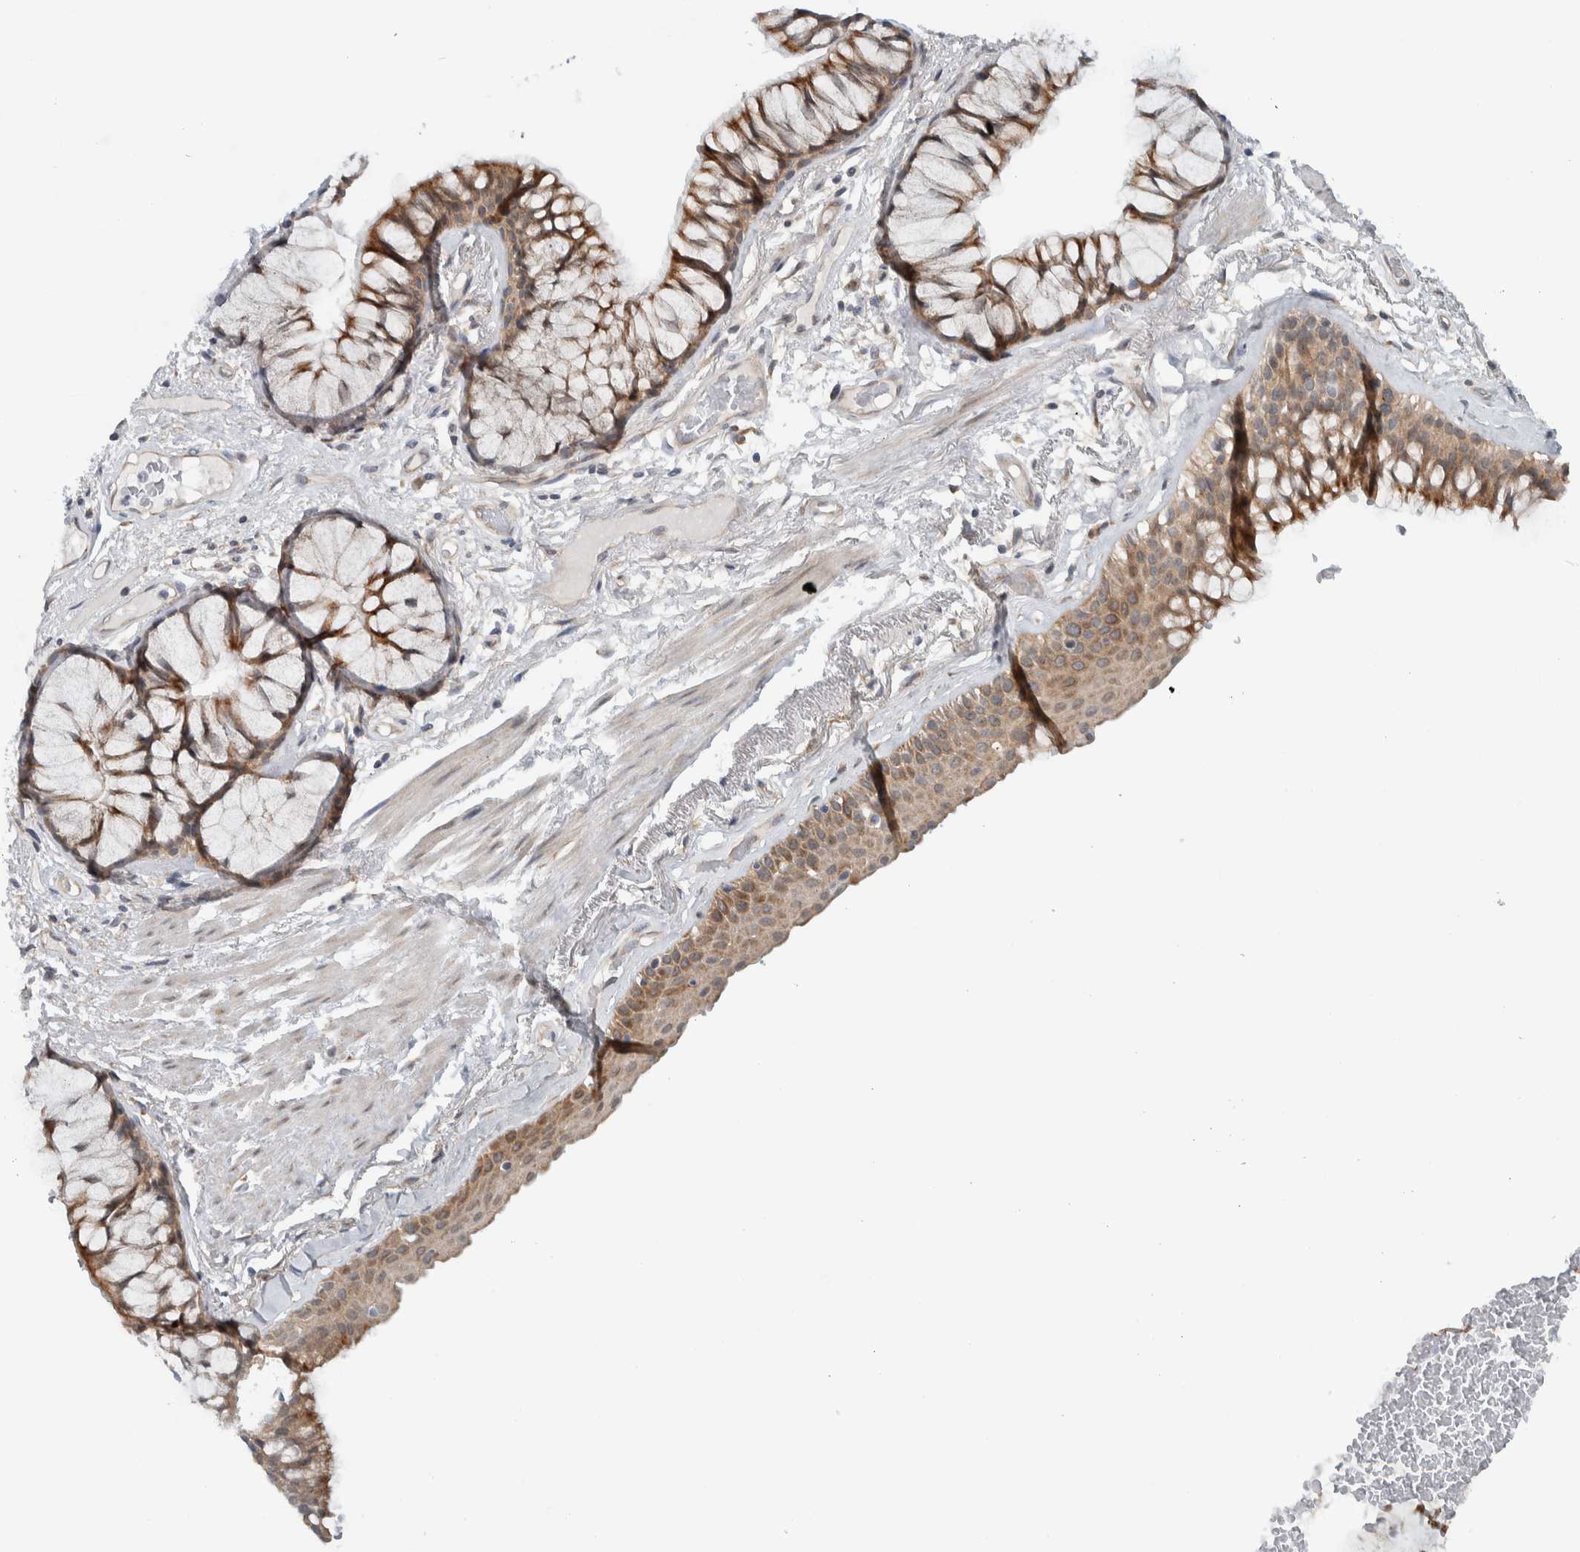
{"staining": {"intensity": "moderate", "quantity": ">75%", "location": "cytoplasmic/membranous"}, "tissue": "bronchus", "cell_type": "Respiratory epithelial cells", "image_type": "normal", "snomed": [{"axis": "morphology", "description": "Normal tissue, NOS"}, {"axis": "topography", "description": "Bronchus"}], "caption": "Protein expression analysis of benign bronchus exhibits moderate cytoplasmic/membranous positivity in approximately >75% of respiratory epithelial cells.", "gene": "RERE", "patient": {"sex": "male", "age": 66}}